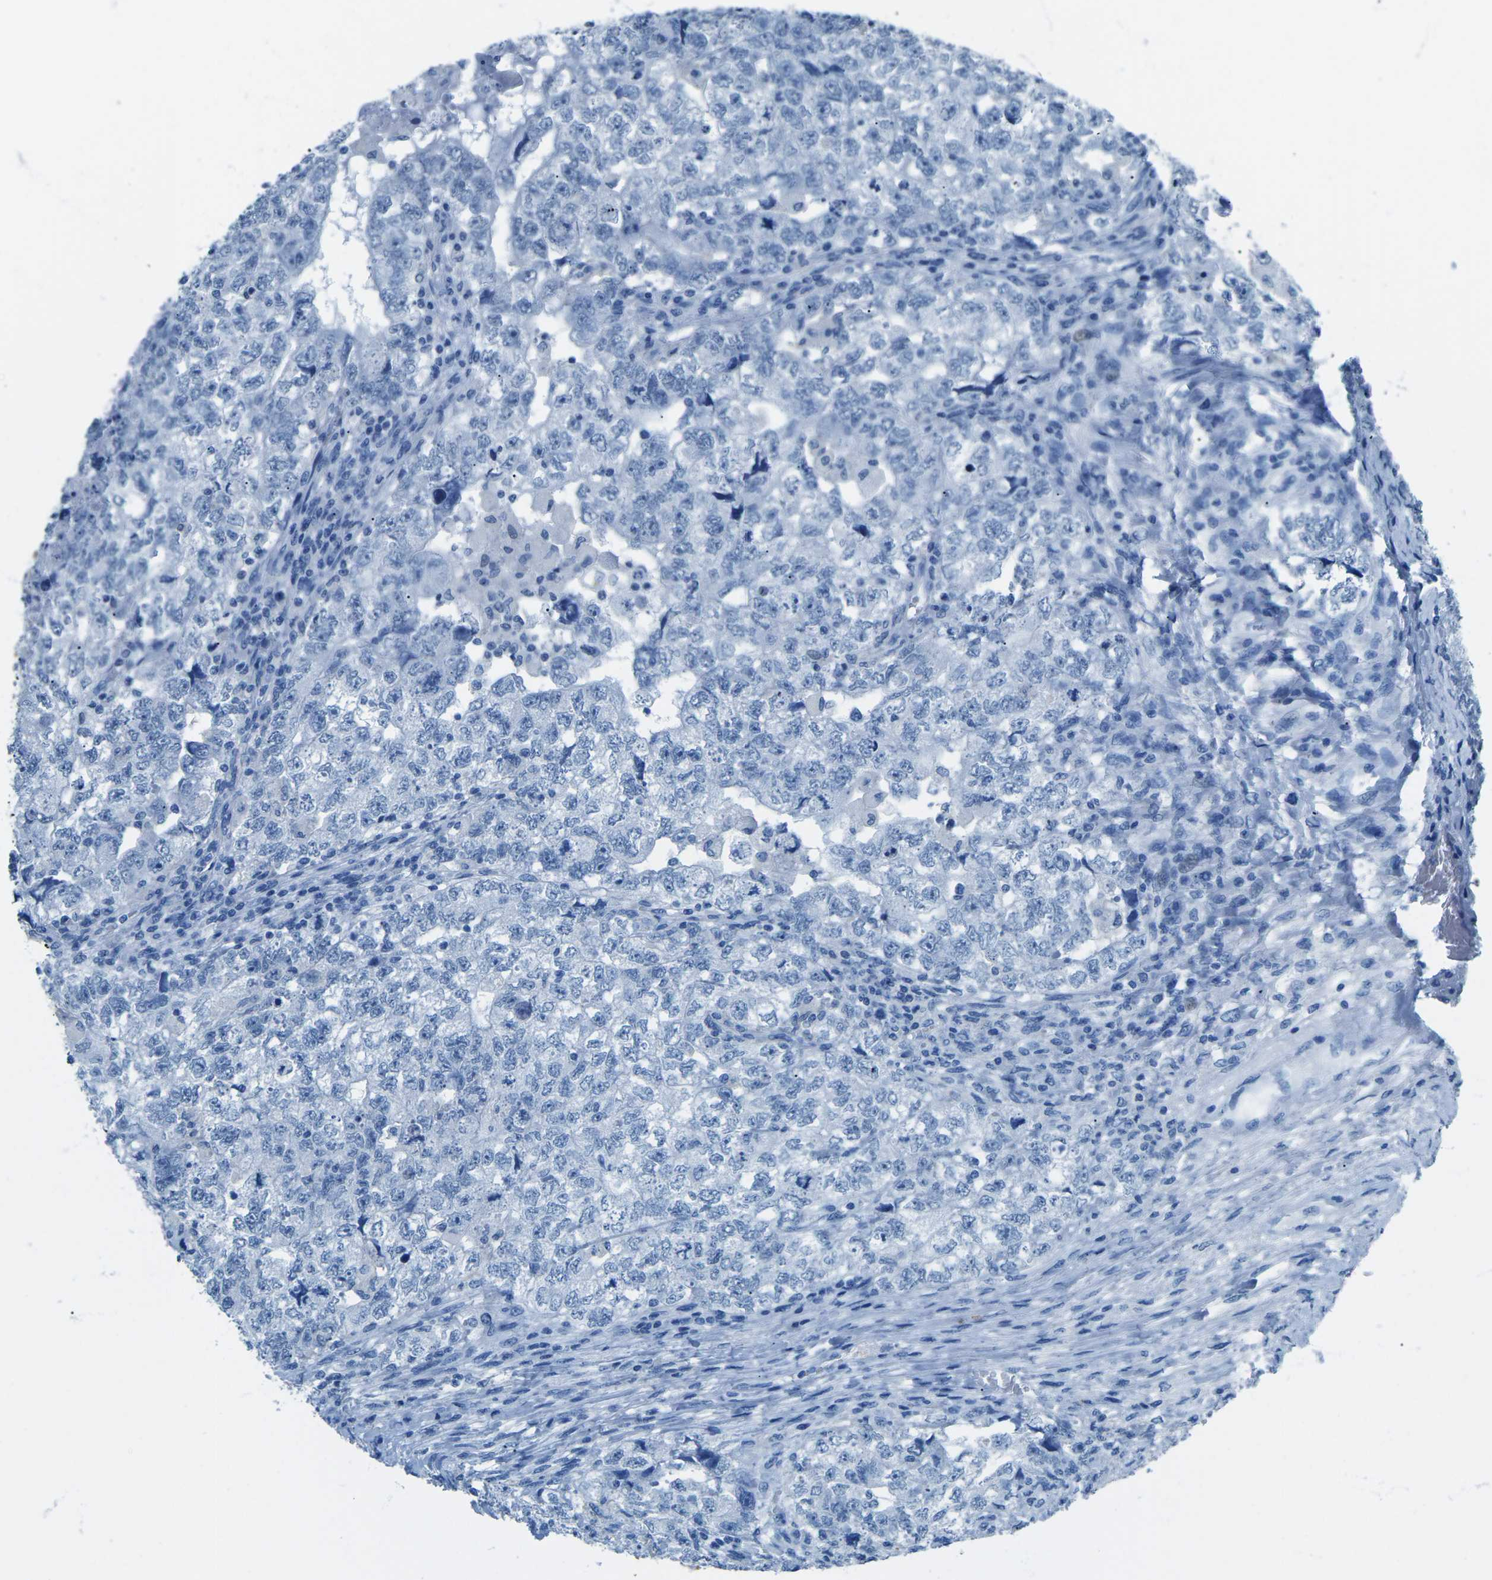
{"staining": {"intensity": "negative", "quantity": "none", "location": "none"}, "tissue": "testis cancer", "cell_type": "Tumor cells", "image_type": "cancer", "snomed": [{"axis": "morphology", "description": "Carcinoma, Embryonal, NOS"}, {"axis": "topography", "description": "Testis"}], "caption": "Immunohistochemical staining of embryonal carcinoma (testis) displays no significant expression in tumor cells.", "gene": "MYH8", "patient": {"sex": "male", "age": 36}}